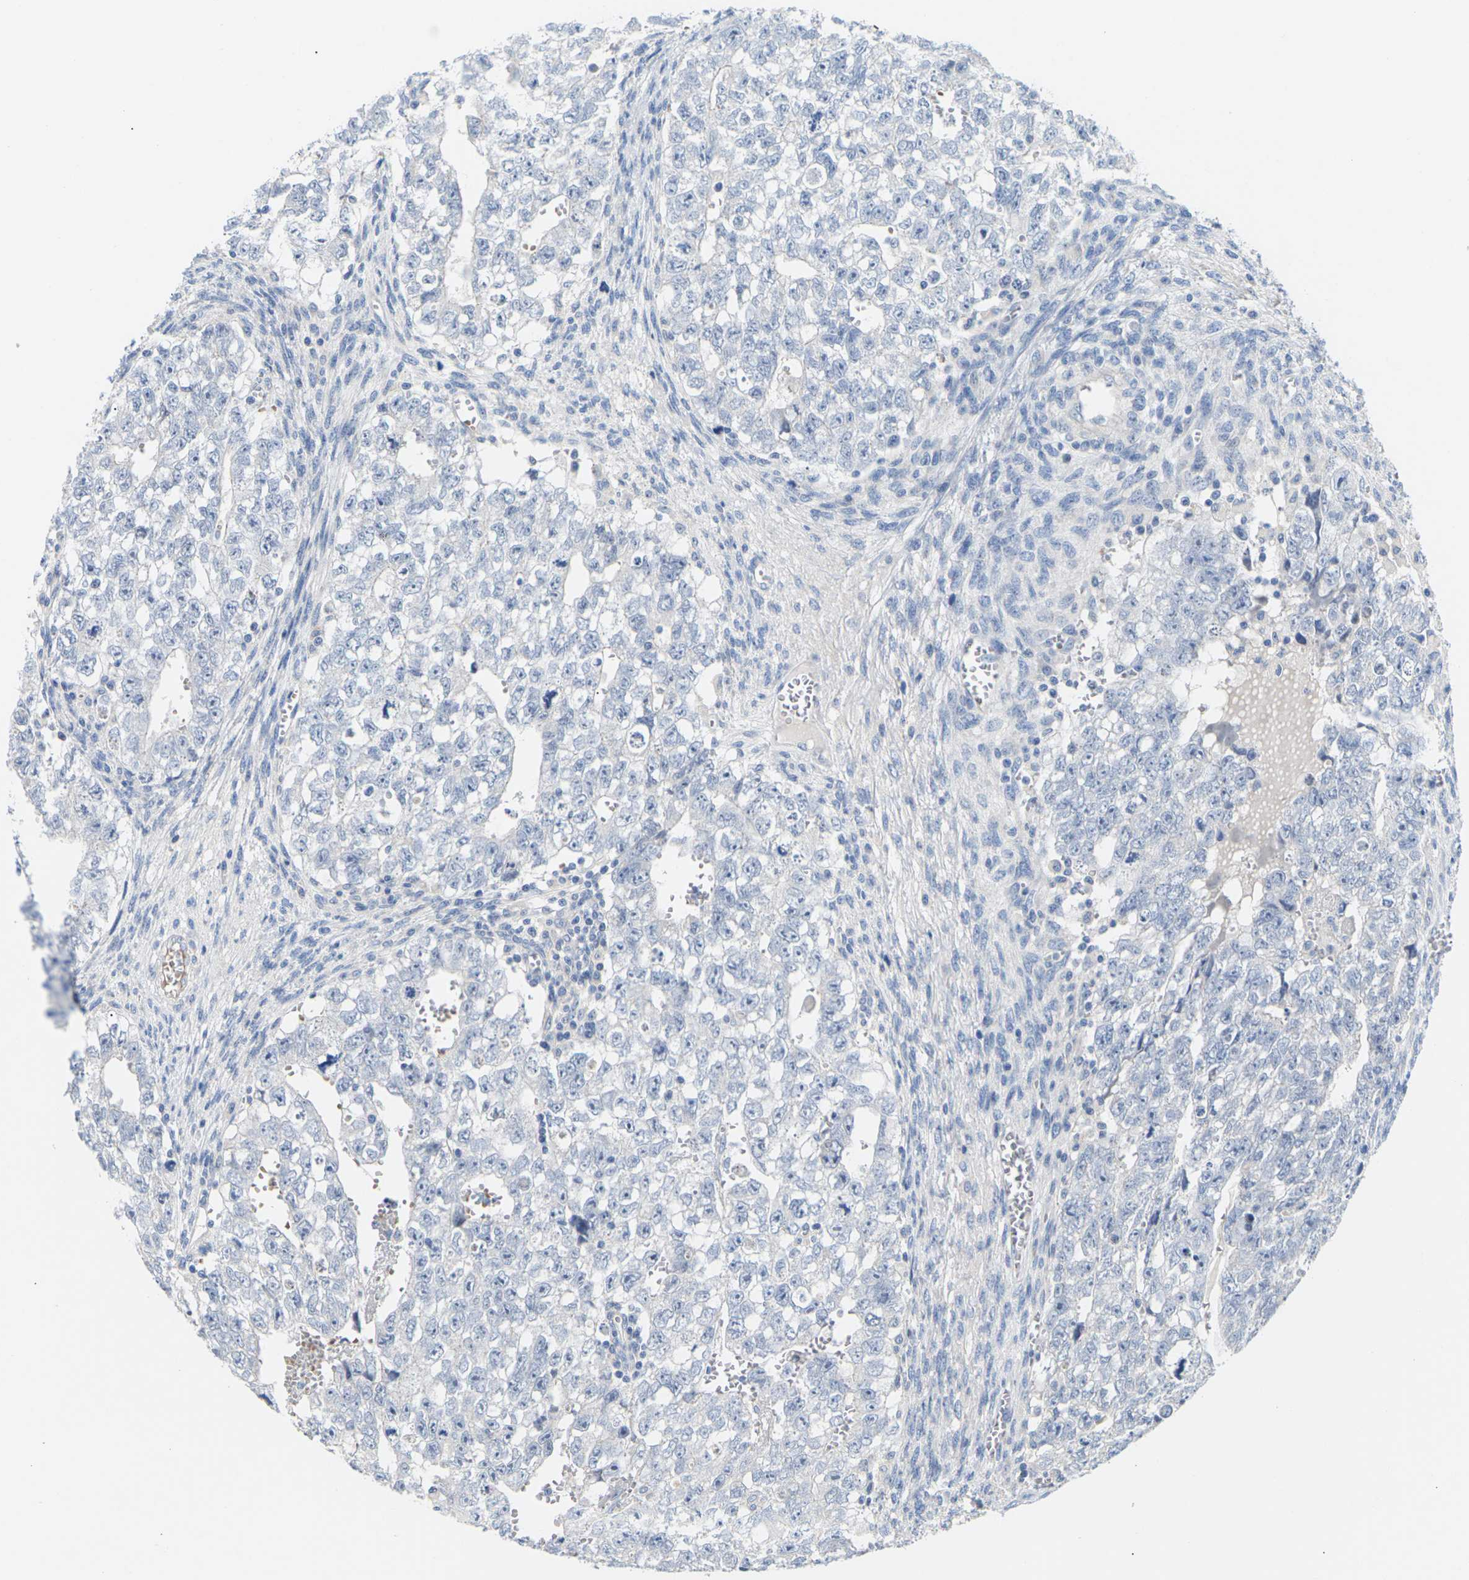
{"staining": {"intensity": "negative", "quantity": "none", "location": "none"}, "tissue": "testis cancer", "cell_type": "Tumor cells", "image_type": "cancer", "snomed": [{"axis": "morphology", "description": "Seminoma, NOS"}, {"axis": "morphology", "description": "Carcinoma, Embryonal, NOS"}, {"axis": "topography", "description": "Testis"}], "caption": "Tumor cells show no significant protein staining in testis cancer (seminoma).", "gene": "TMCO4", "patient": {"sex": "male", "age": 38}}